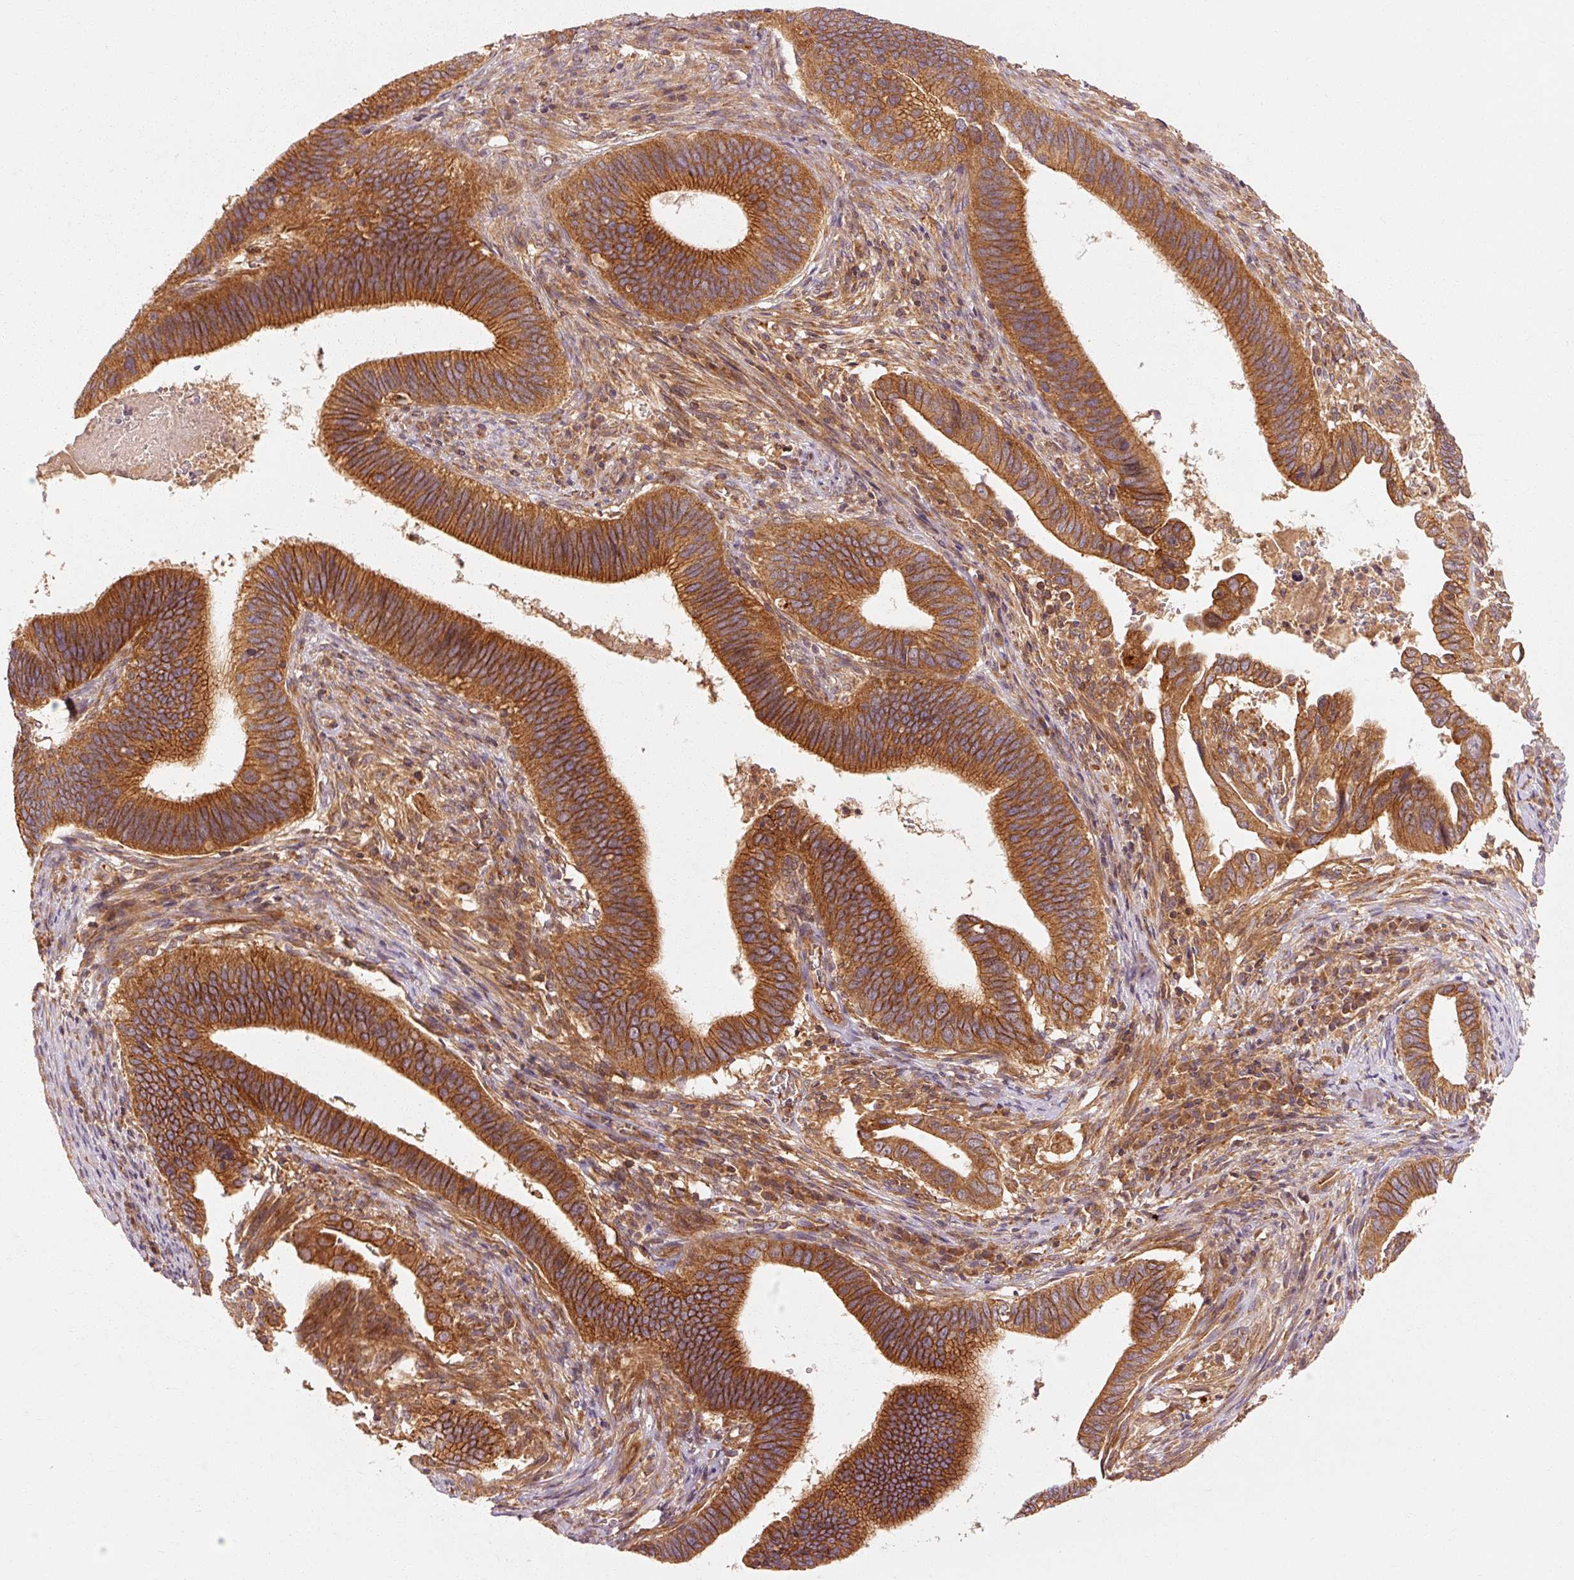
{"staining": {"intensity": "strong", "quantity": ">75%", "location": "cytoplasmic/membranous"}, "tissue": "cervical cancer", "cell_type": "Tumor cells", "image_type": "cancer", "snomed": [{"axis": "morphology", "description": "Adenocarcinoma, NOS"}, {"axis": "topography", "description": "Cervix"}], "caption": "Immunohistochemical staining of cervical cancer shows high levels of strong cytoplasmic/membranous positivity in about >75% of tumor cells. The protein of interest is shown in brown color, while the nuclei are stained blue.", "gene": "CTNNA1", "patient": {"sex": "female", "age": 42}}